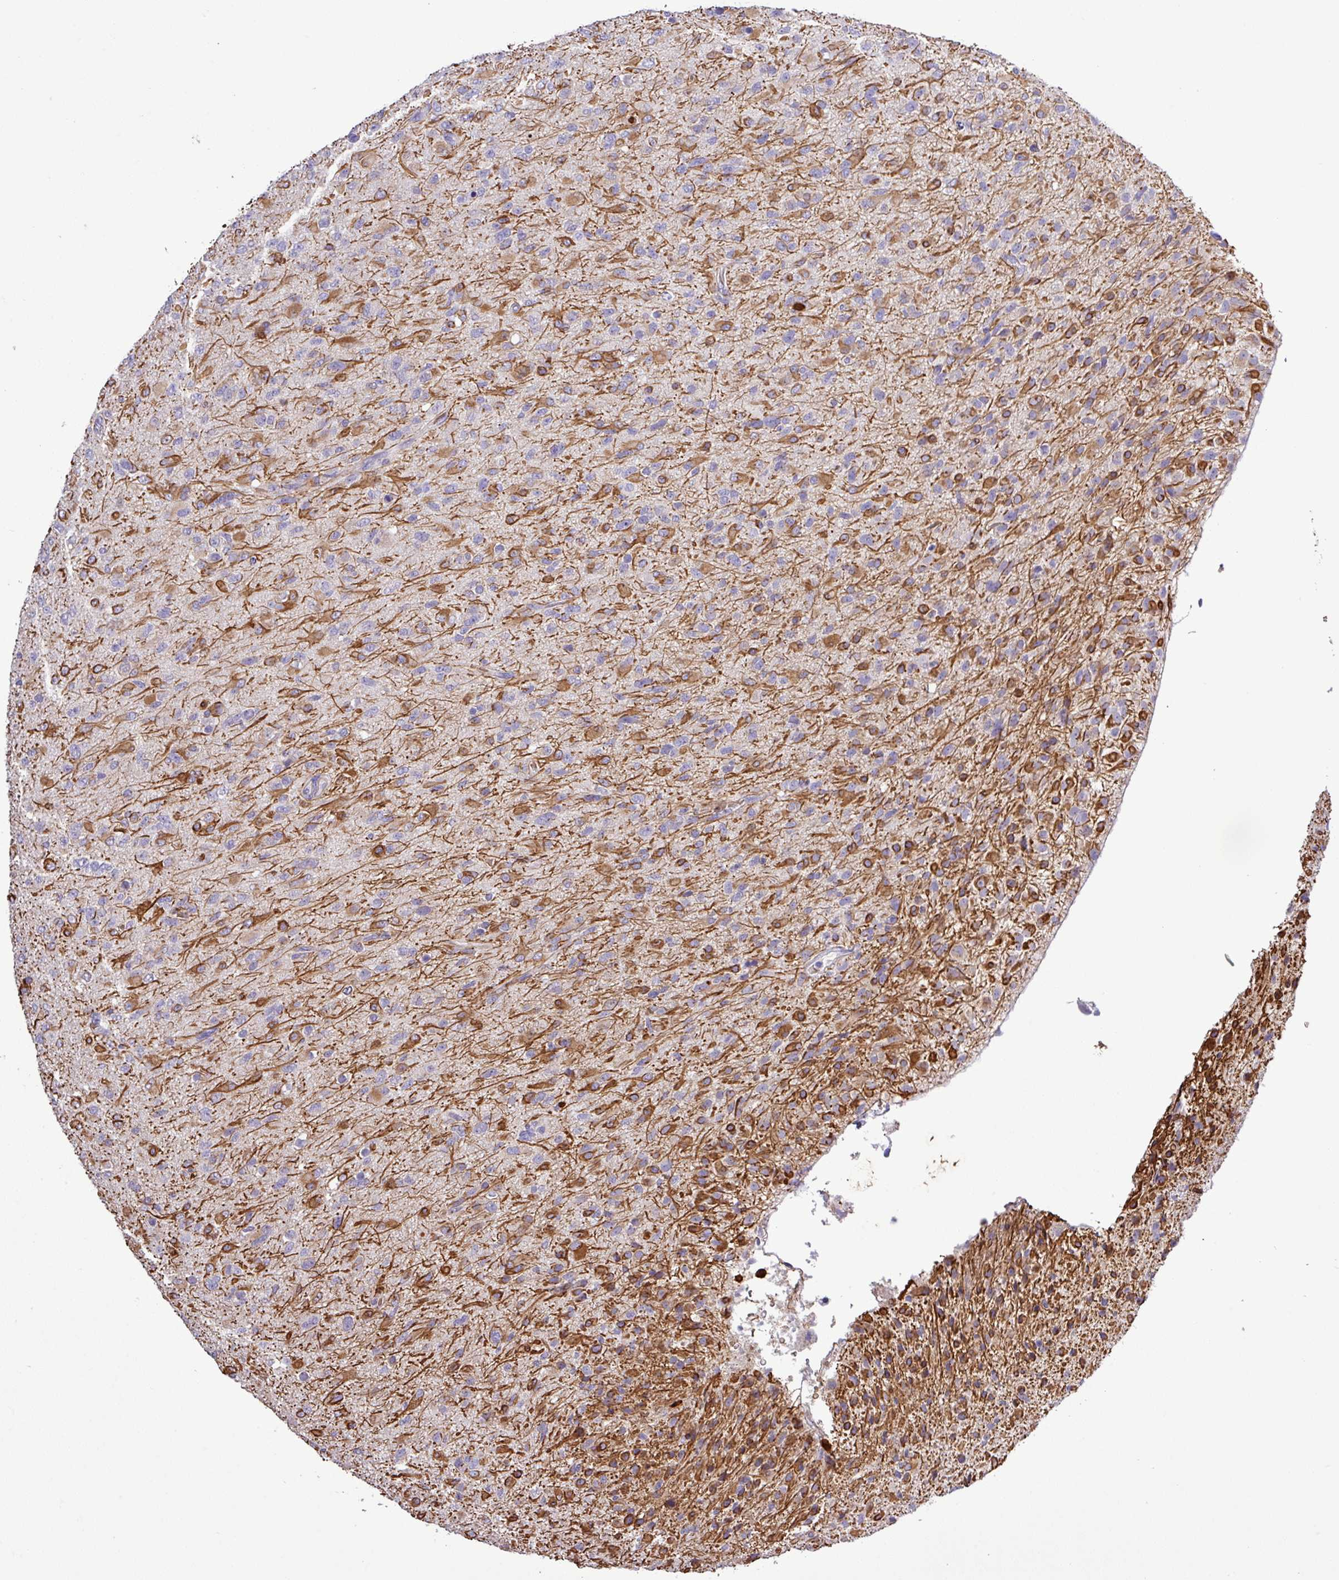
{"staining": {"intensity": "strong", "quantity": "25%-75%", "location": "cytoplasmic/membranous"}, "tissue": "glioma", "cell_type": "Tumor cells", "image_type": "cancer", "snomed": [{"axis": "morphology", "description": "Glioma, malignant, Low grade"}, {"axis": "topography", "description": "Brain"}], "caption": "IHC micrograph of human glioma stained for a protein (brown), which exhibits high levels of strong cytoplasmic/membranous expression in about 25%-75% of tumor cells.", "gene": "MGAT4B", "patient": {"sex": "male", "age": 65}}